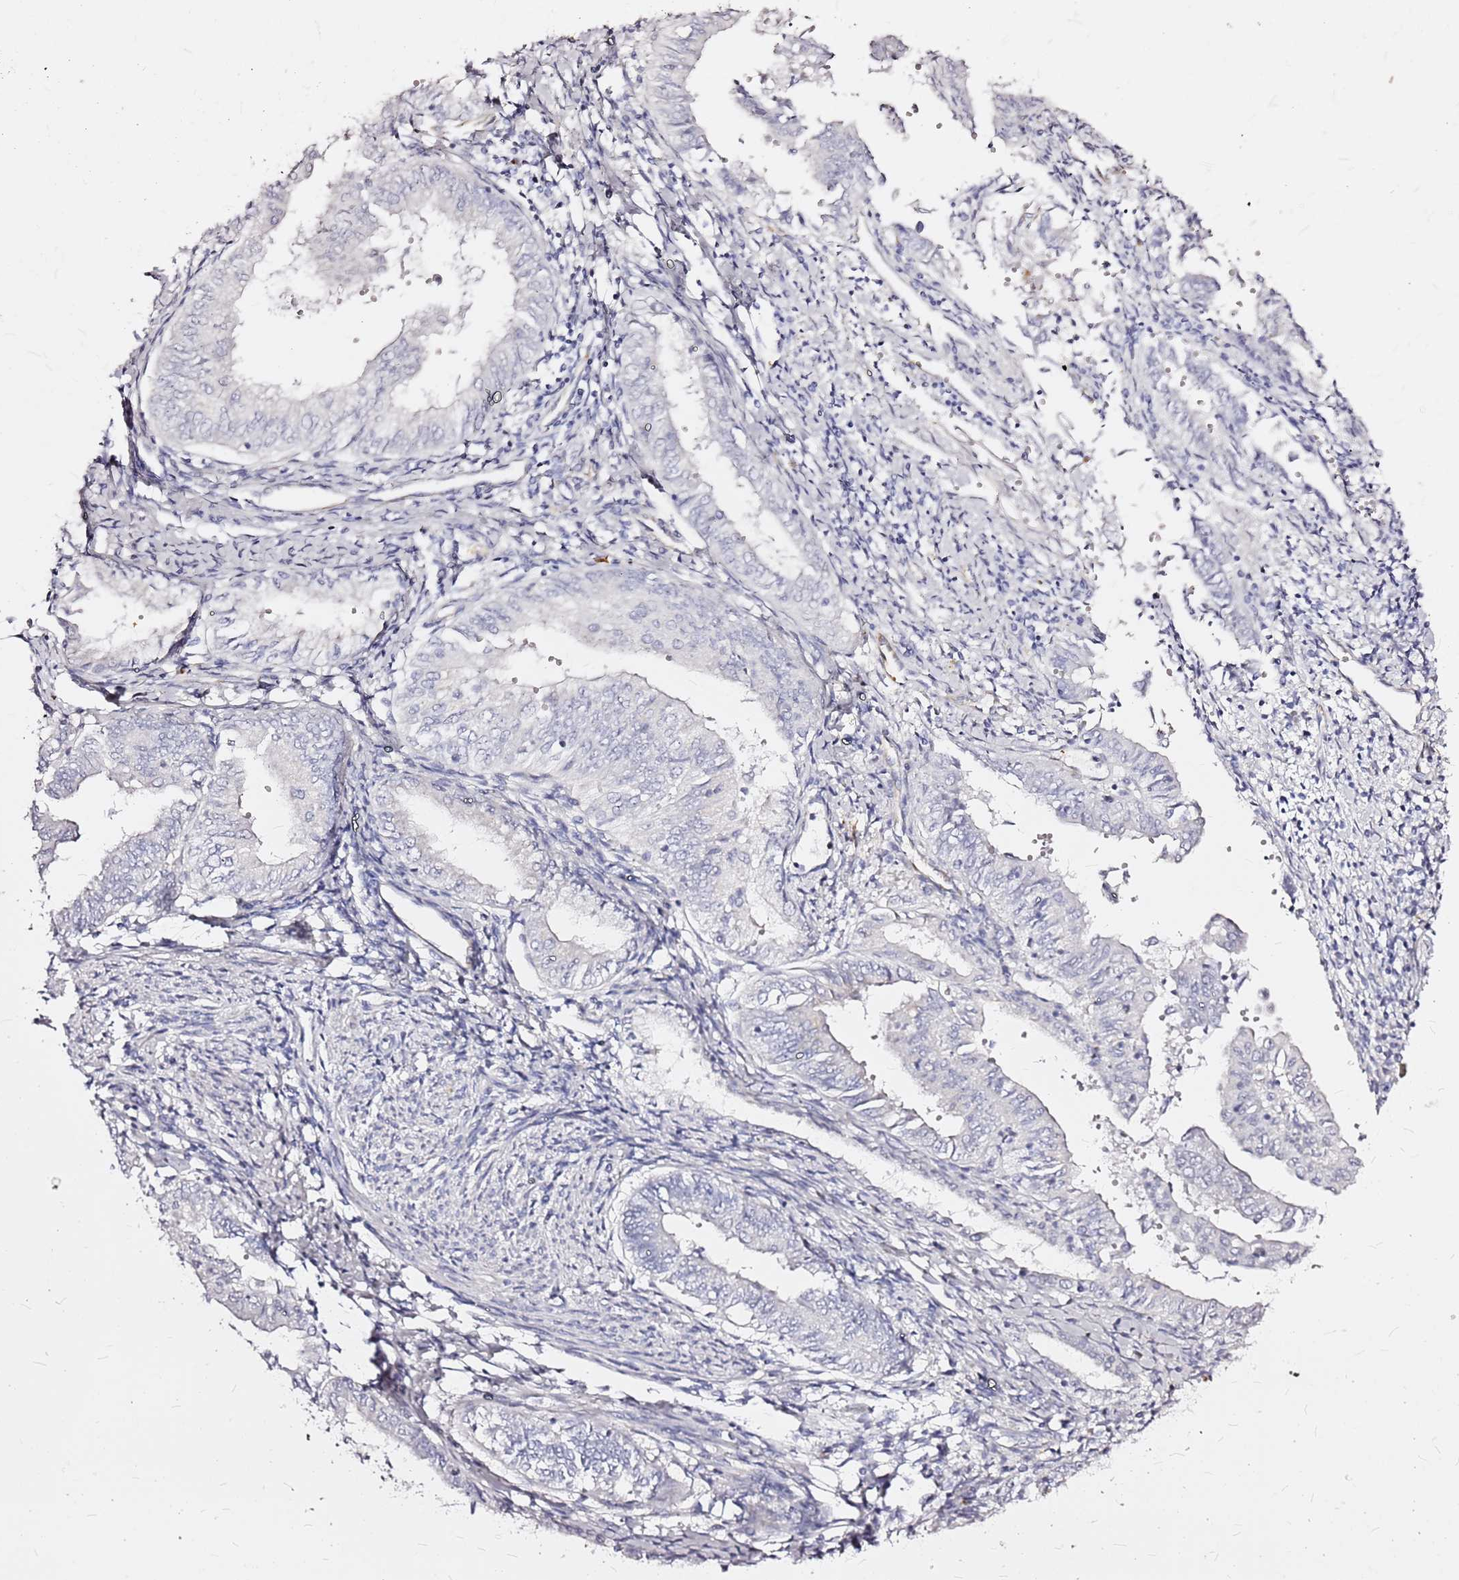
{"staining": {"intensity": "negative", "quantity": "none", "location": "none"}, "tissue": "endometrial cancer", "cell_type": "Tumor cells", "image_type": "cancer", "snomed": [{"axis": "morphology", "description": "Adenocarcinoma, NOS"}, {"axis": "topography", "description": "Endometrium"}], "caption": "High magnification brightfield microscopy of endometrial adenocarcinoma stained with DAB (brown) and counterstained with hematoxylin (blue): tumor cells show no significant staining.", "gene": "CASD1", "patient": {"sex": "female", "age": 66}}